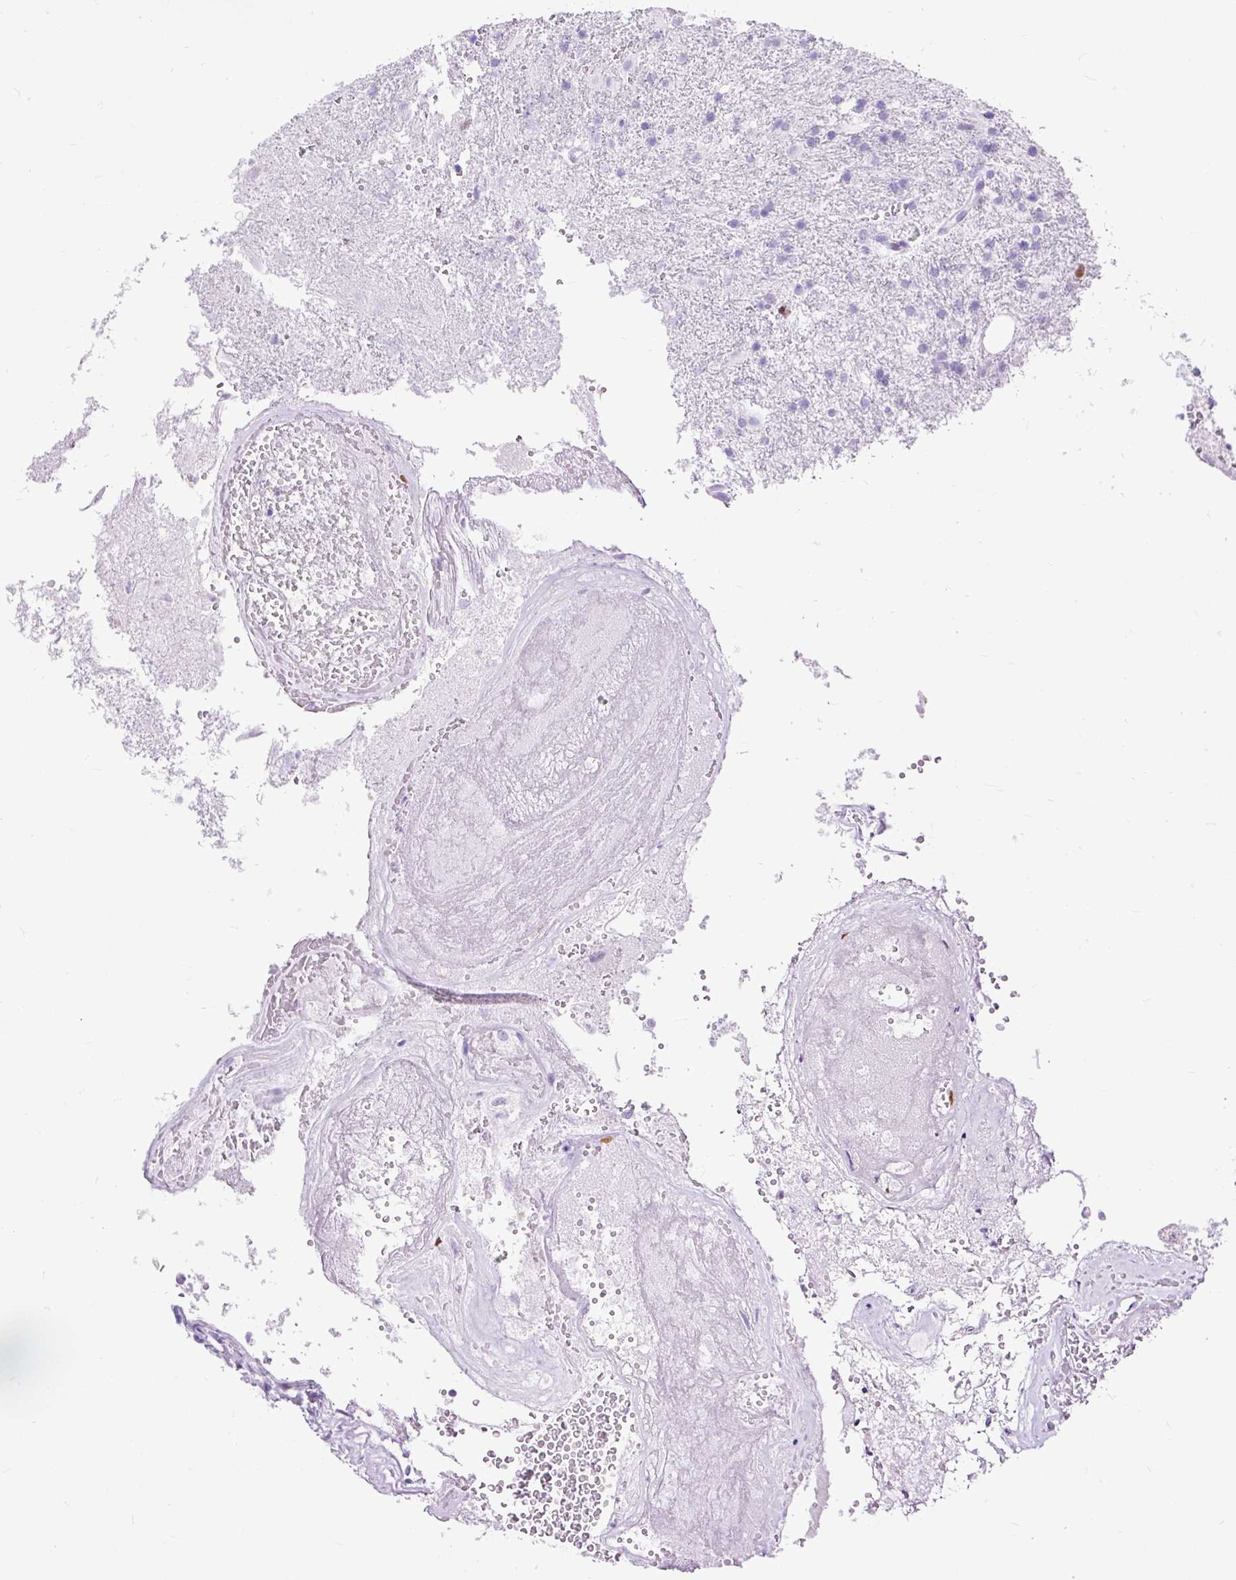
{"staining": {"intensity": "strong", "quantity": "<25%", "location": "nuclear"}, "tissue": "glioma", "cell_type": "Tumor cells", "image_type": "cancer", "snomed": [{"axis": "morphology", "description": "Glioma, malignant, High grade"}, {"axis": "topography", "description": "Brain"}], "caption": "About <25% of tumor cells in high-grade glioma (malignant) show strong nuclear protein staining as visualized by brown immunohistochemical staining.", "gene": "RACGAP1", "patient": {"sex": "male", "age": 56}}